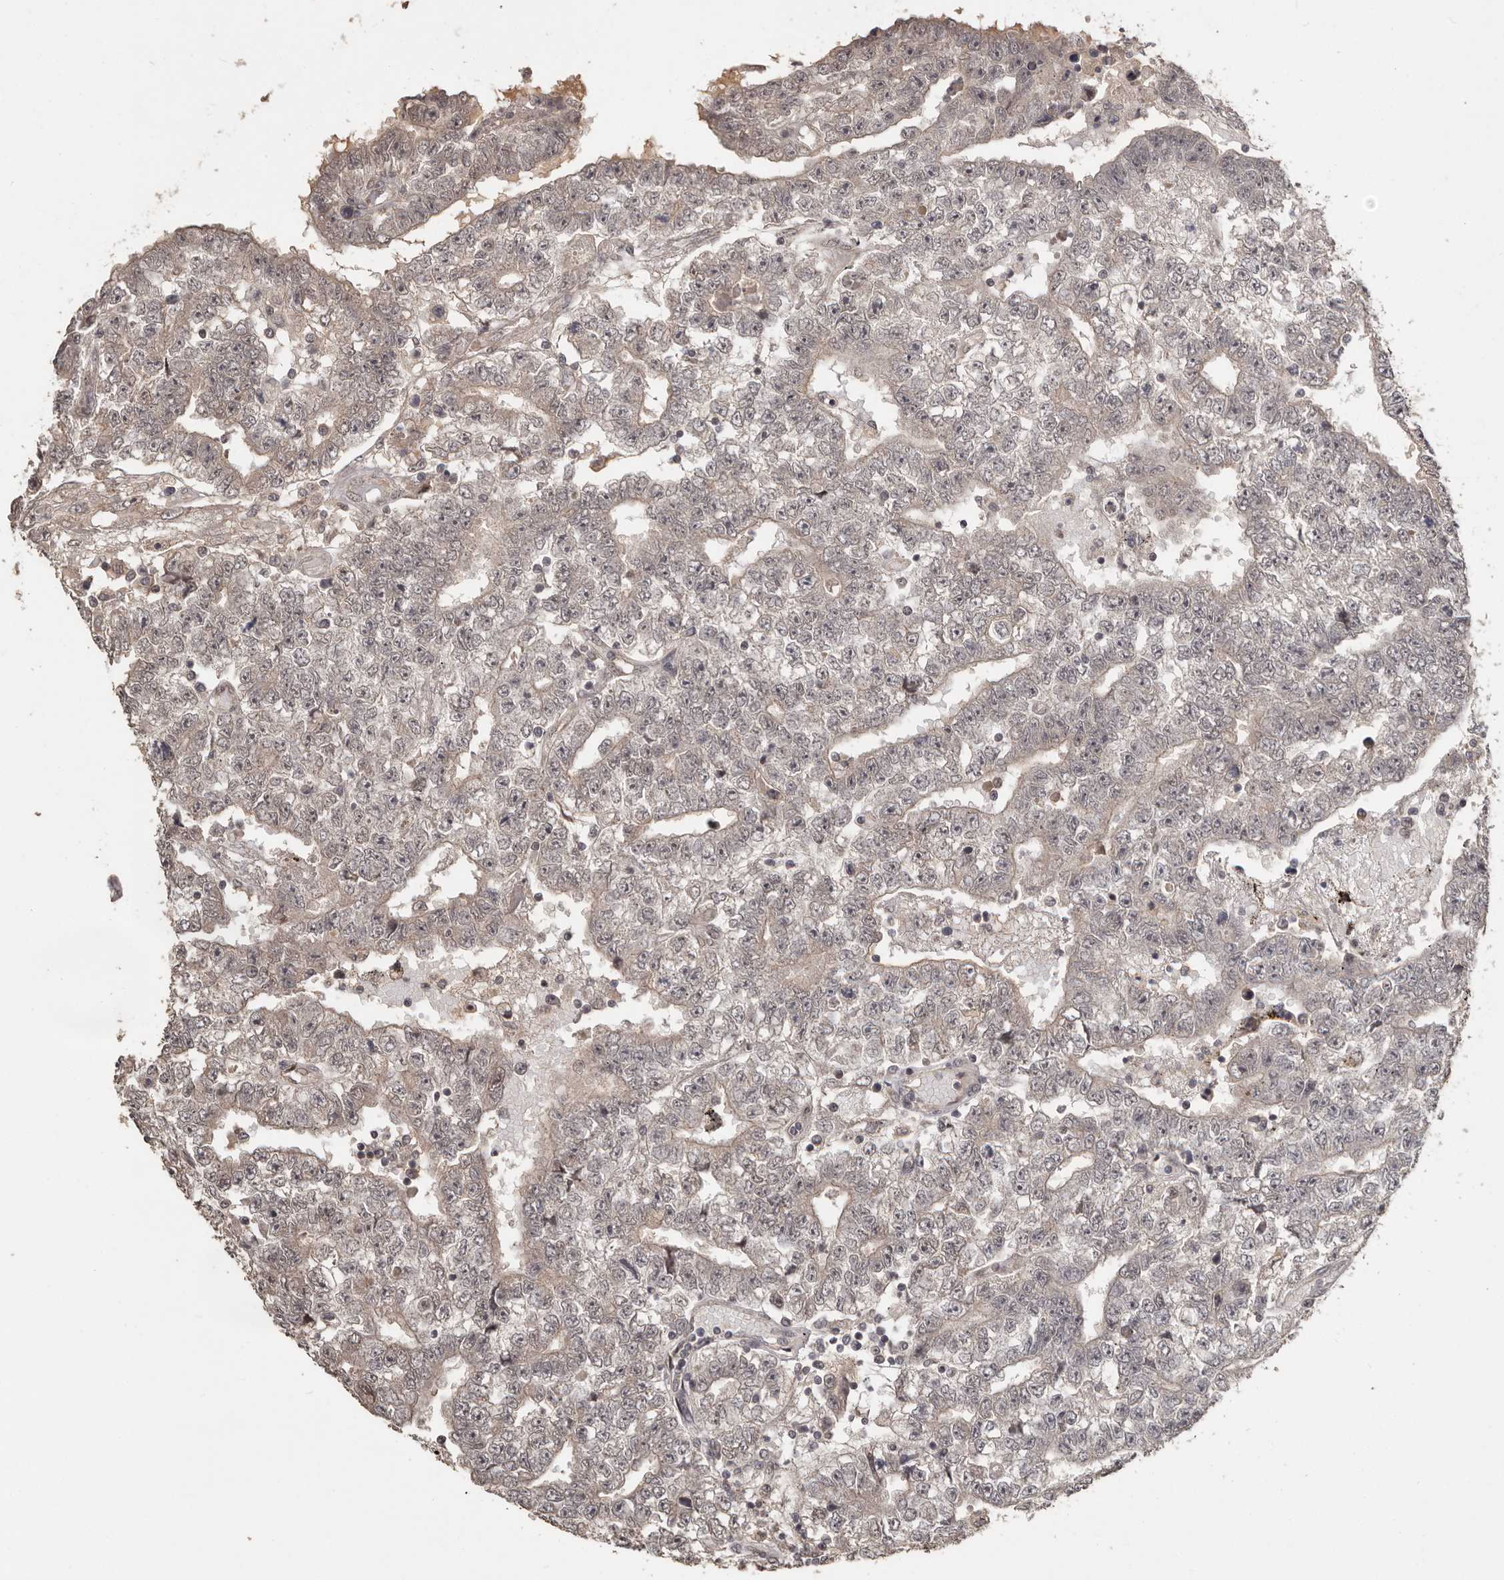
{"staining": {"intensity": "weak", "quantity": ">75%", "location": "cytoplasmic/membranous,nuclear"}, "tissue": "testis cancer", "cell_type": "Tumor cells", "image_type": "cancer", "snomed": [{"axis": "morphology", "description": "Carcinoma, Embryonal, NOS"}, {"axis": "topography", "description": "Testis"}], "caption": "Protein staining of testis cancer (embryonal carcinoma) tissue demonstrates weak cytoplasmic/membranous and nuclear staining in approximately >75% of tumor cells.", "gene": "ZFP14", "patient": {"sex": "male", "age": 25}}